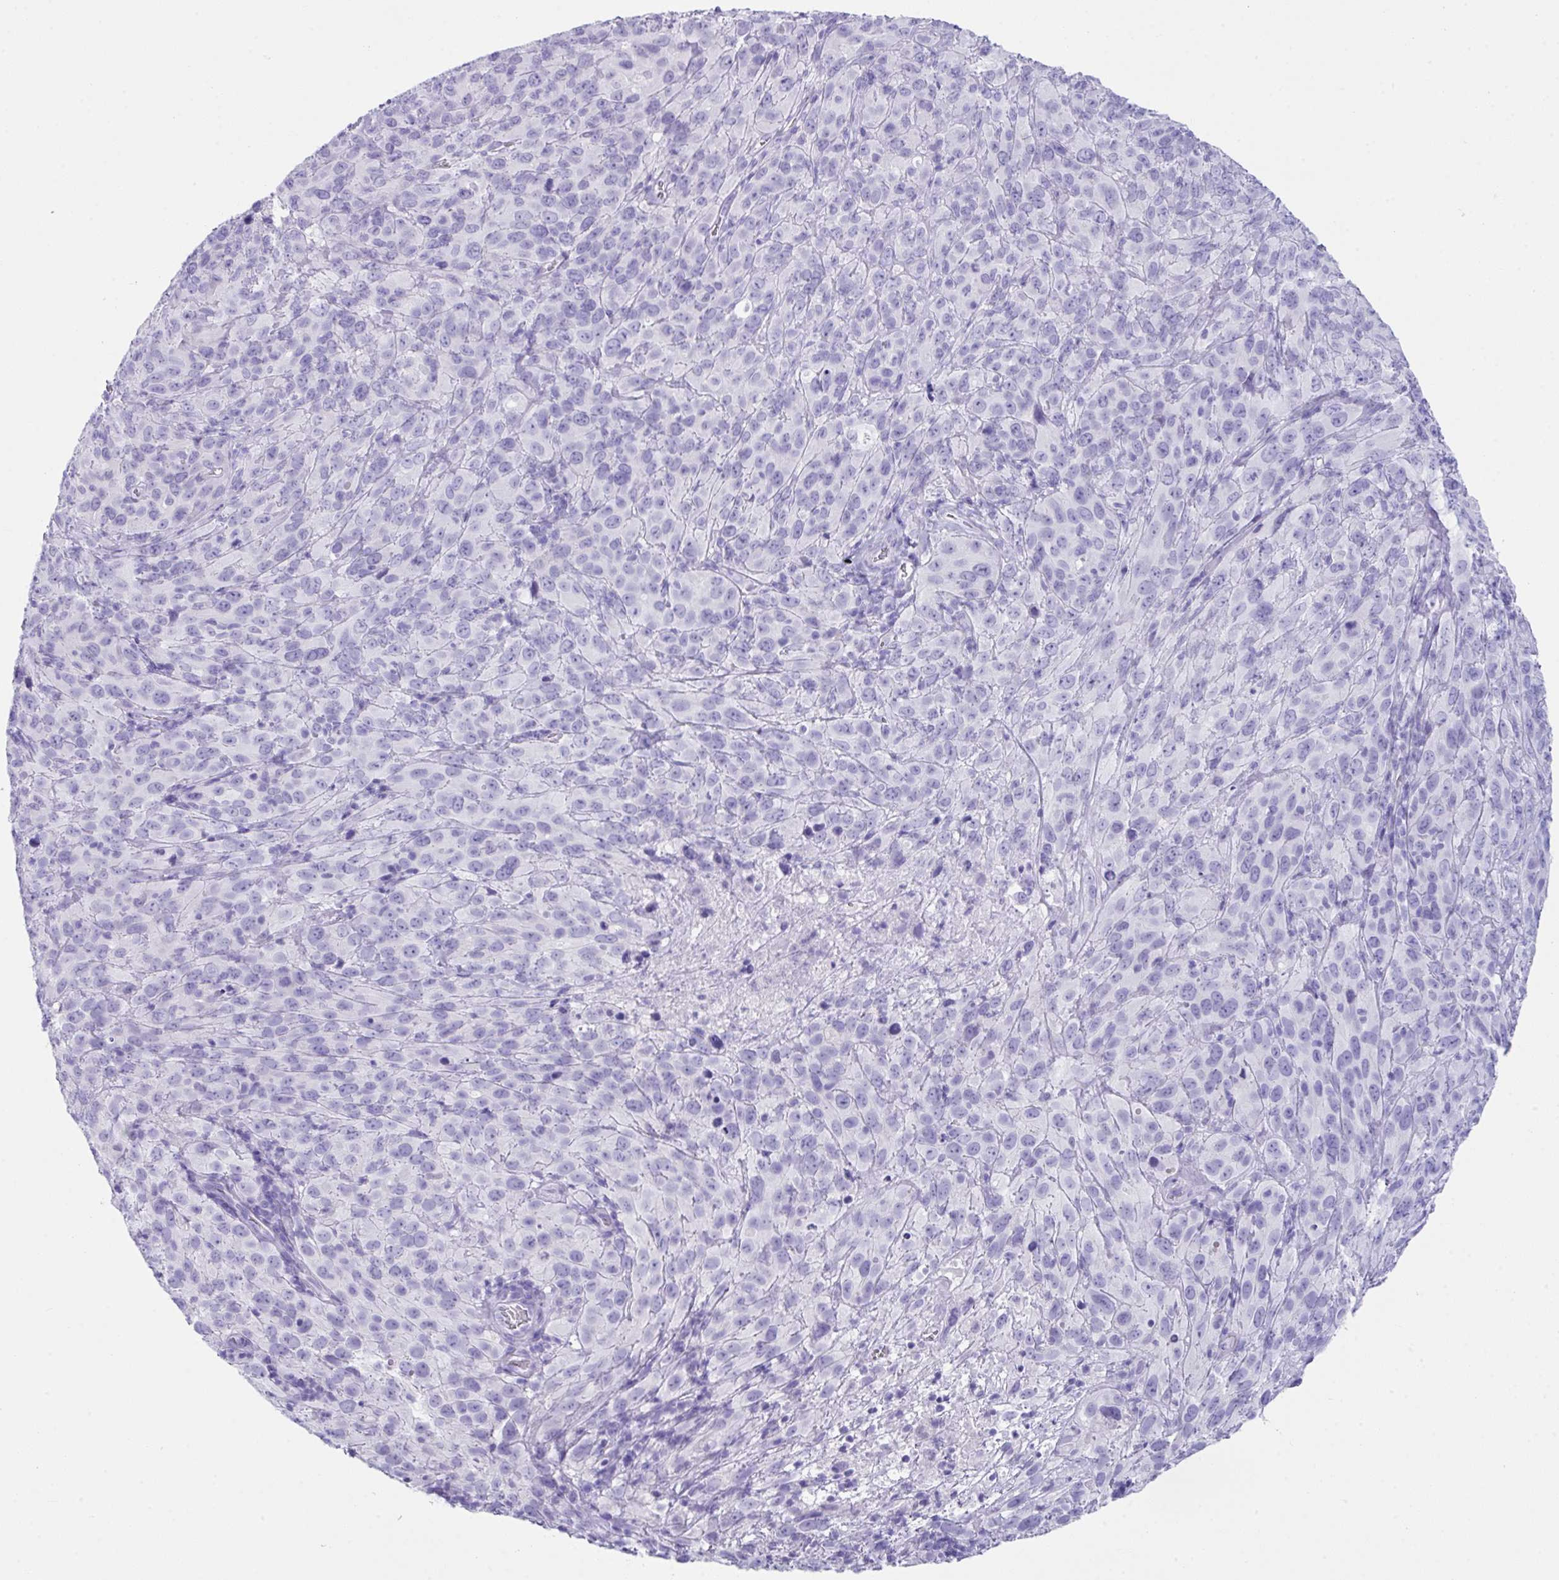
{"staining": {"intensity": "negative", "quantity": "none", "location": "none"}, "tissue": "cervical cancer", "cell_type": "Tumor cells", "image_type": "cancer", "snomed": [{"axis": "morphology", "description": "Squamous cell carcinoma, NOS"}, {"axis": "topography", "description": "Cervix"}], "caption": "This is a image of immunohistochemistry (IHC) staining of squamous cell carcinoma (cervical), which shows no staining in tumor cells.", "gene": "LGALS4", "patient": {"sex": "female", "age": 51}}